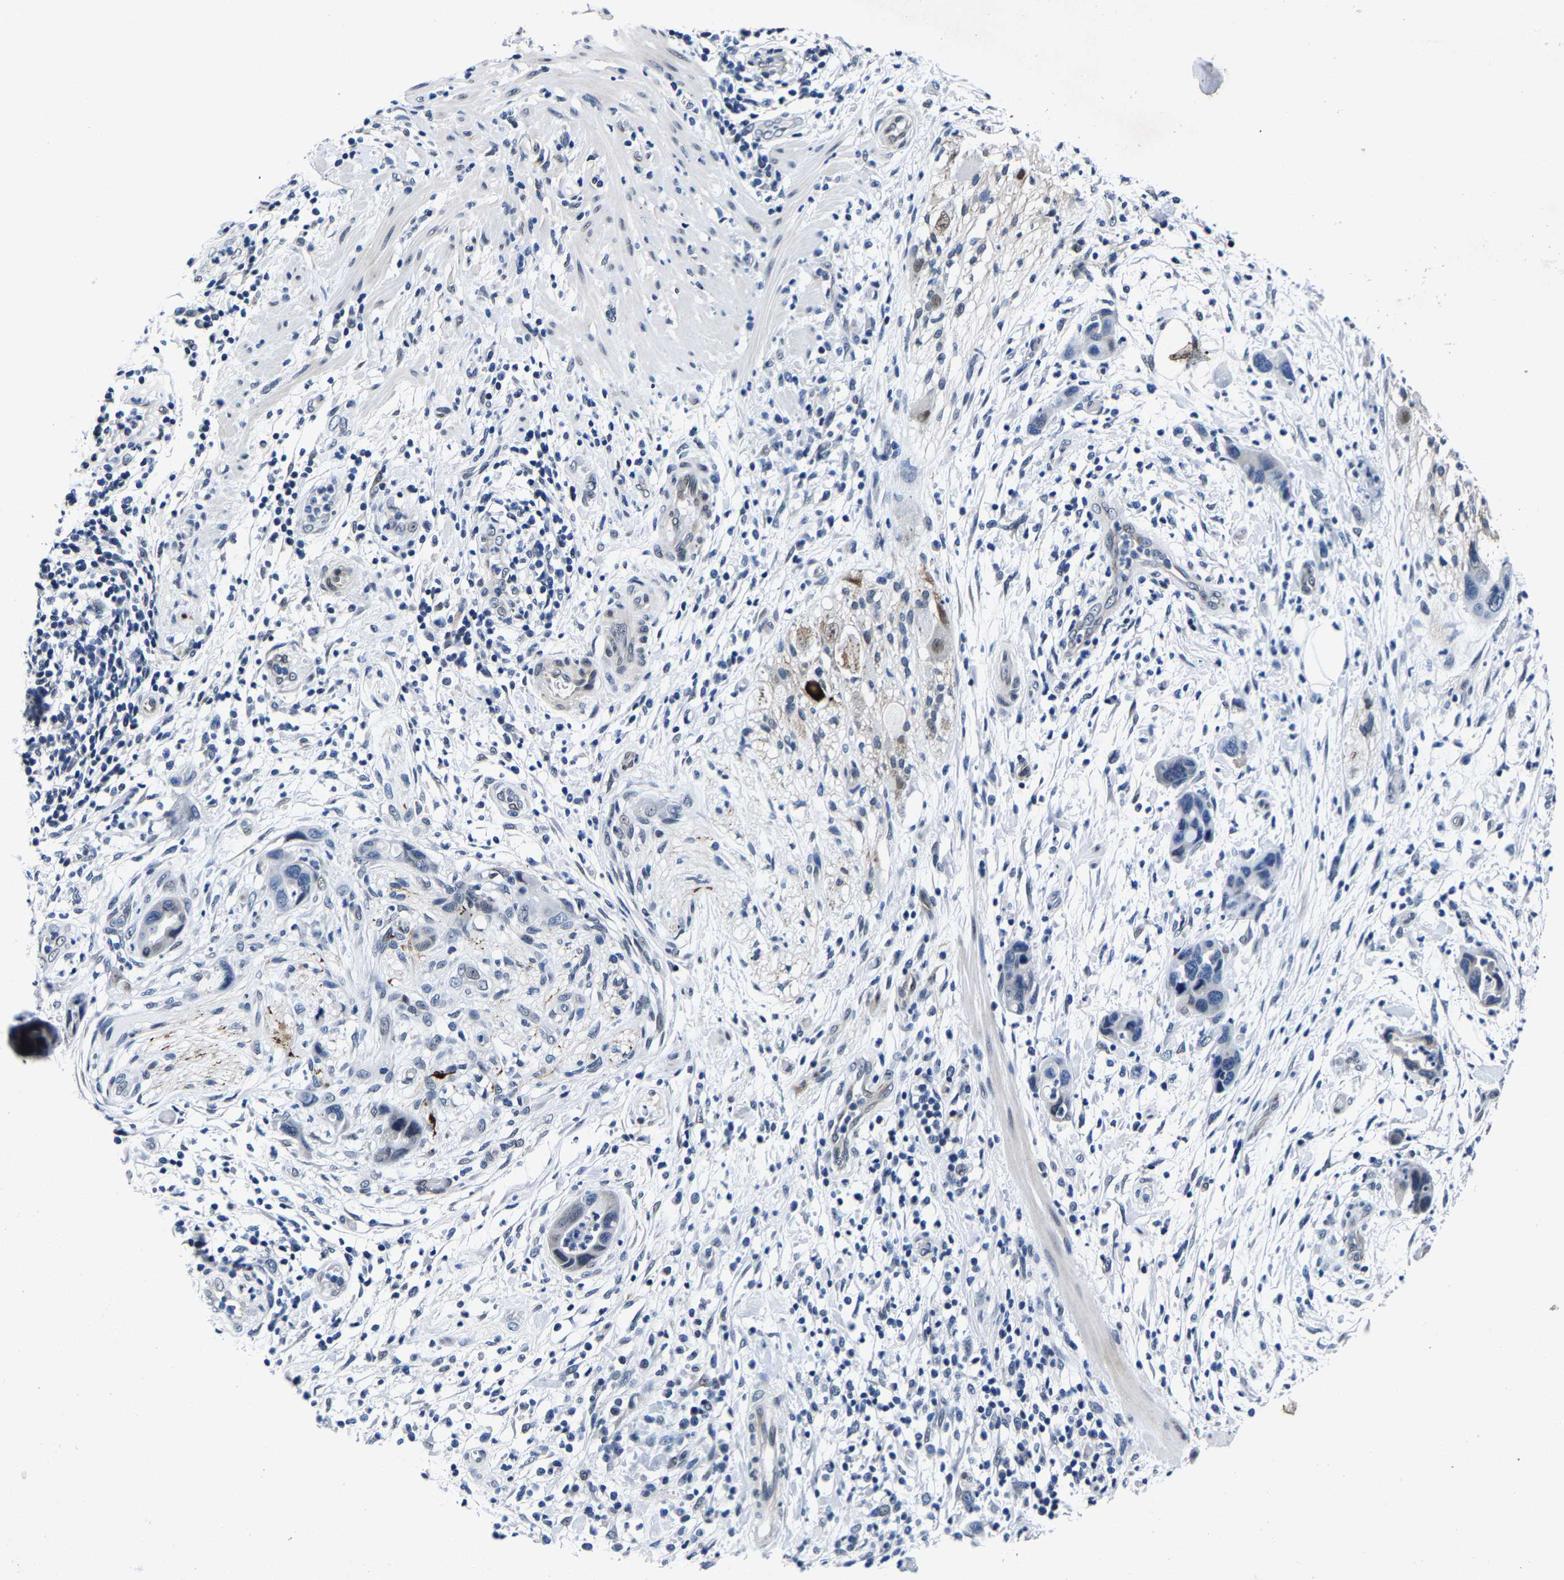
{"staining": {"intensity": "negative", "quantity": "none", "location": "none"}, "tissue": "pancreatic cancer", "cell_type": "Tumor cells", "image_type": "cancer", "snomed": [{"axis": "morphology", "description": "Adenocarcinoma, NOS"}, {"axis": "topography", "description": "Pancreas"}], "caption": "This is a histopathology image of immunohistochemistry (IHC) staining of pancreatic adenocarcinoma, which shows no expression in tumor cells.", "gene": "UBN2", "patient": {"sex": "female", "age": 71}}